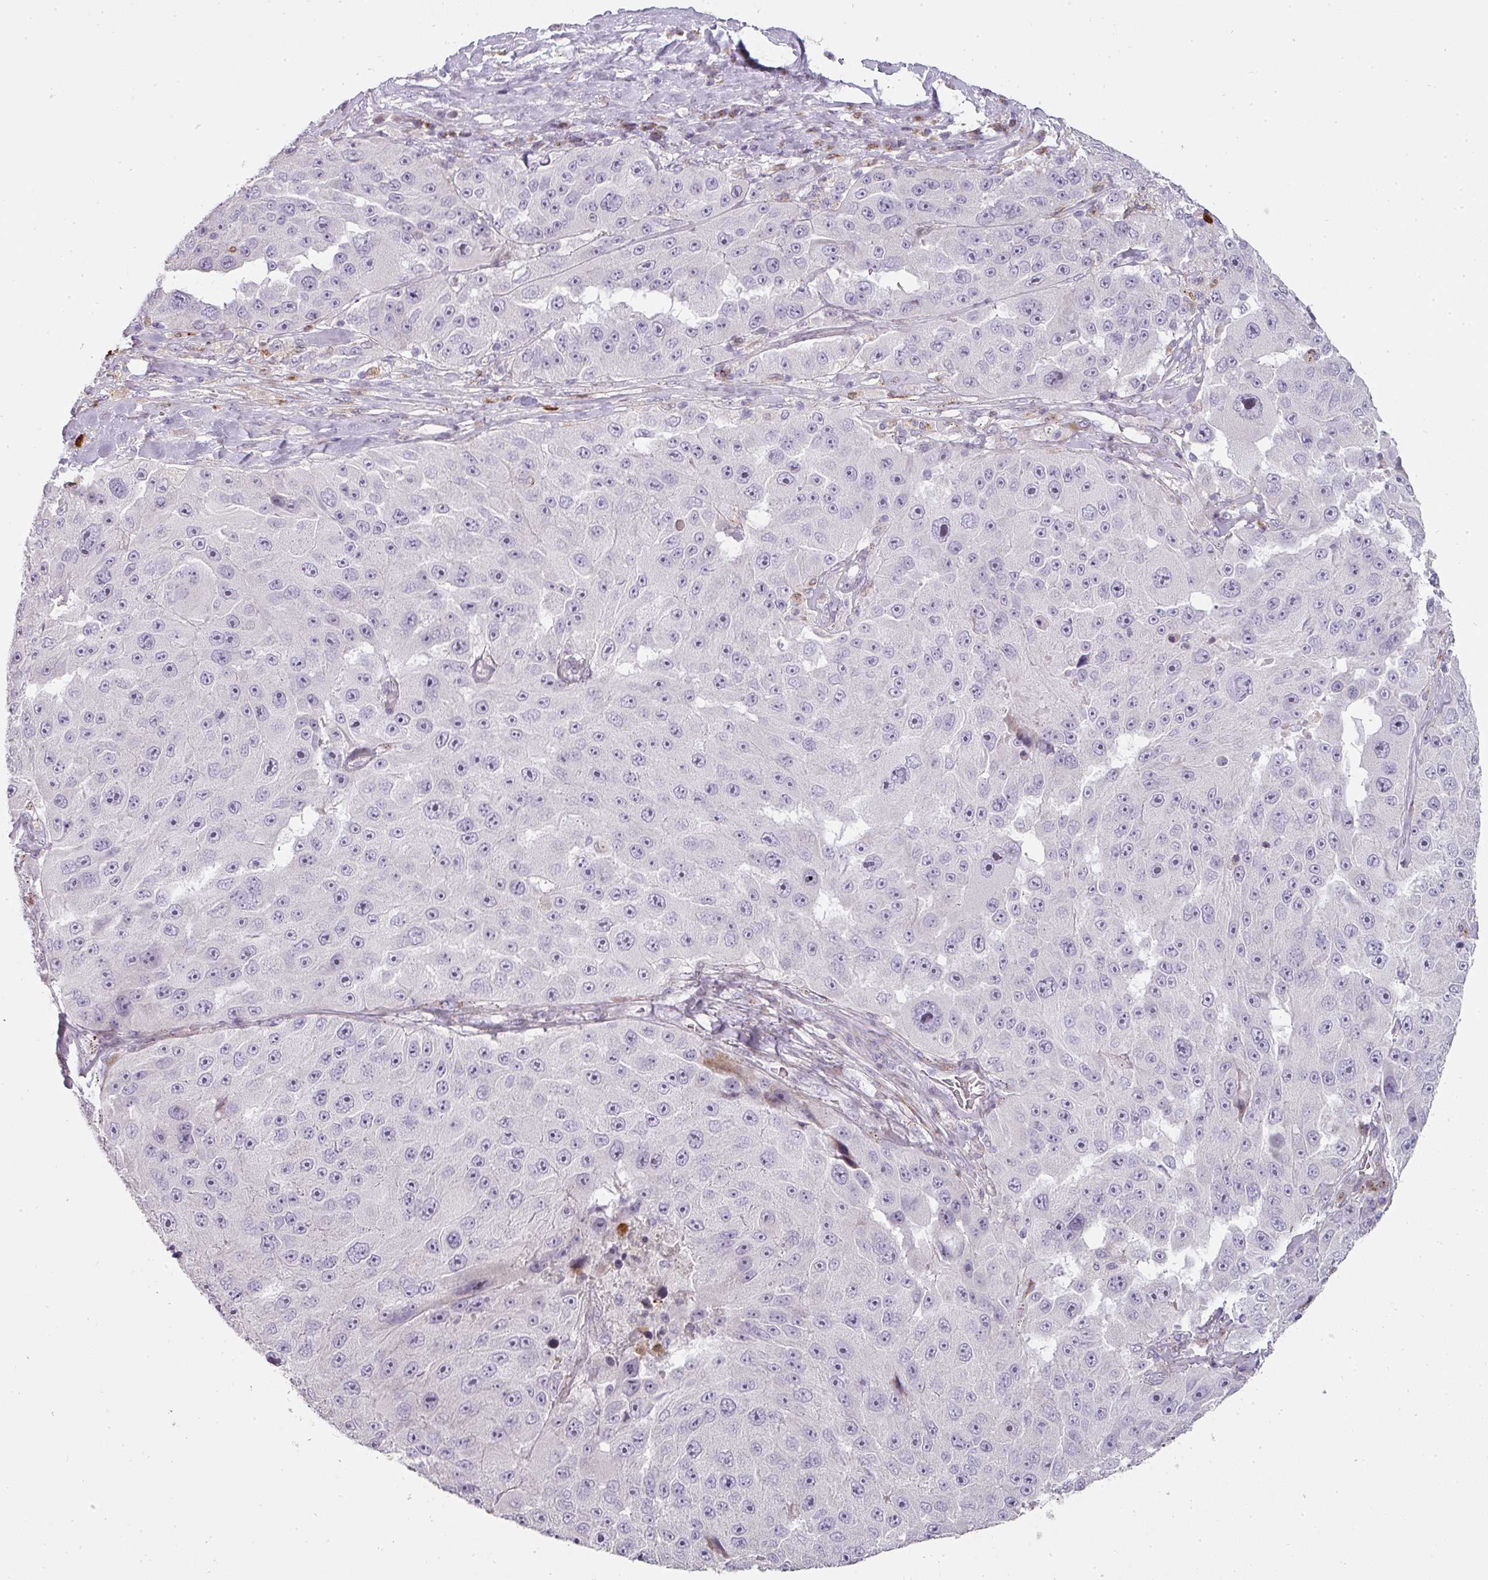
{"staining": {"intensity": "negative", "quantity": "none", "location": "none"}, "tissue": "melanoma", "cell_type": "Tumor cells", "image_type": "cancer", "snomed": [{"axis": "morphology", "description": "Malignant melanoma, Metastatic site"}, {"axis": "topography", "description": "Lymph node"}], "caption": "An immunohistochemistry histopathology image of melanoma is shown. There is no staining in tumor cells of melanoma.", "gene": "BIK", "patient": {"sex": "male", "age": 62}}